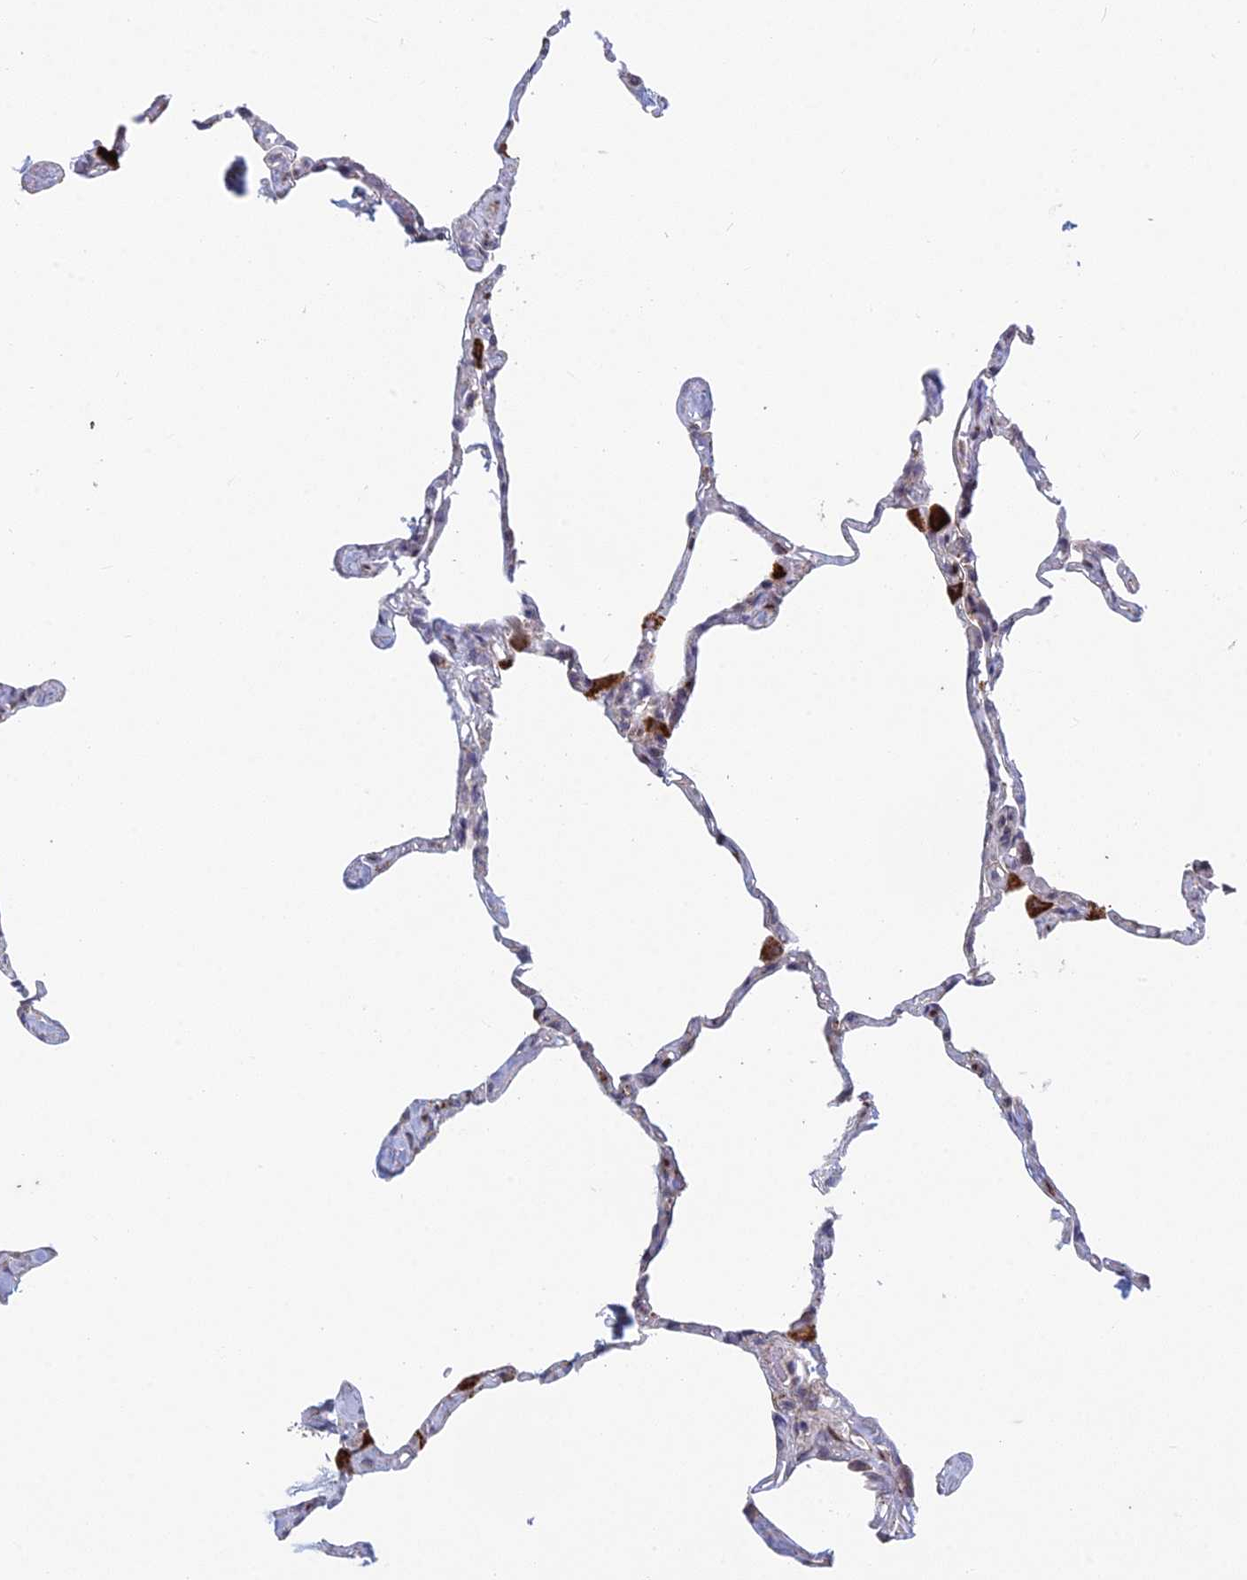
{"staining": {"intensity": "negative", "quantity": "none", "location": "none"}, "tissue": "lung", "cell_type": "Alveolar cells", "image_type": "normal", "snomed": [{"axis": "morphology", "description": "Normal tissue, NOS"}, {"axis": "topography", "description": "Lung"}], "caption": "Alveolar cells are negative for protein expression in unremarkable human lung. The staining is performed using DAB (3,3'-diaminobenzidine) brown chromogen with nuclei counter-stained in using hematoxylin.", "gene": "FOXS1", "patient": {"sex": "male", "age": 65}}